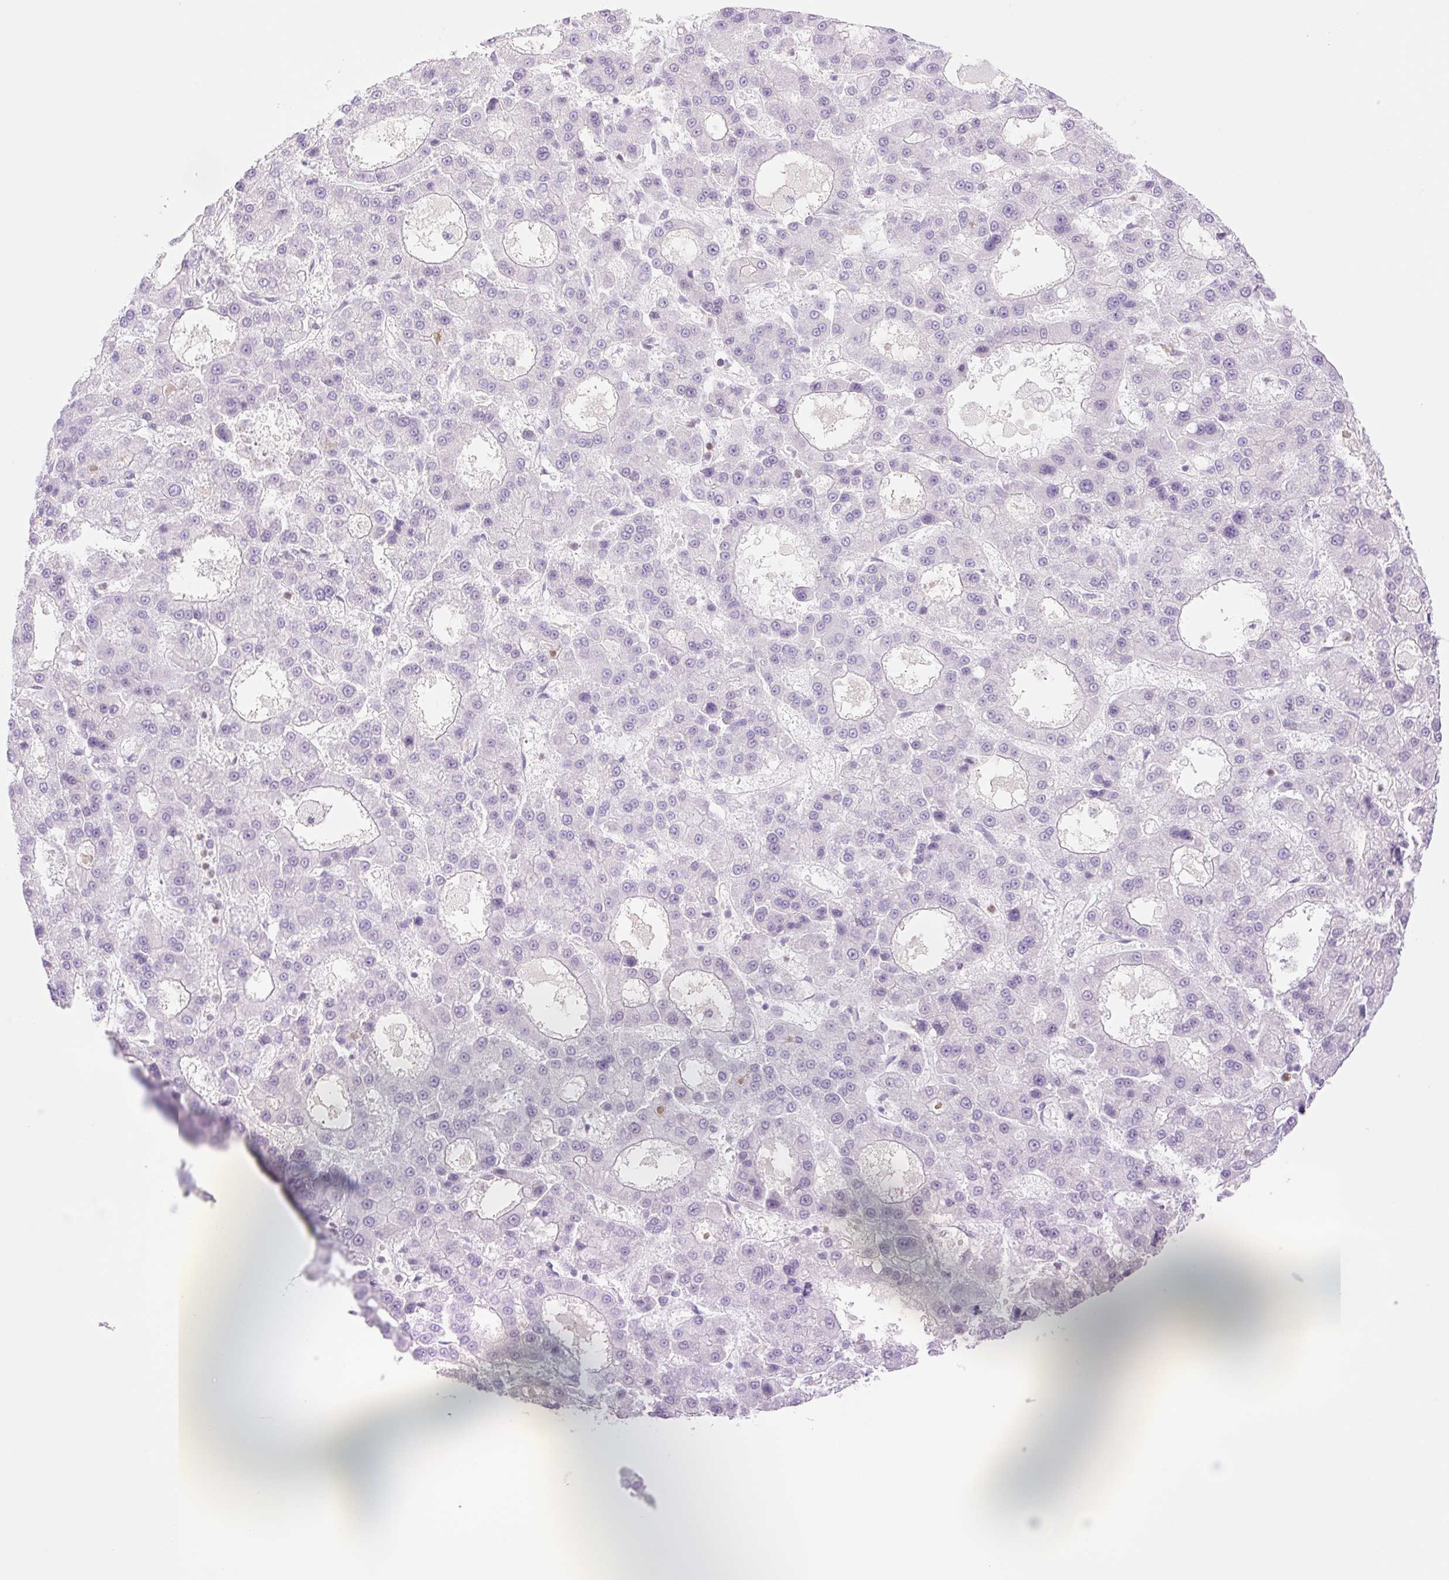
{"staining": {"intensity": "negative", "quantity": "none", "location": "none"}, "tissue": "liver cancer", "cell_type": "Tumor cells", "image_type": "cancer", "snomed": [{"axis": "morphology", "description": "Carcinoma, Hepatocellular, NOS"}, {"axis": "topography", "description": "Liver"}], "caption": "Human hepatocellular carcinoma (liver) stained for a protein using IHC shows no positivity in tumor cells.", "gene": "TBX15", "patient": {"sex": "male", "age": 70}}